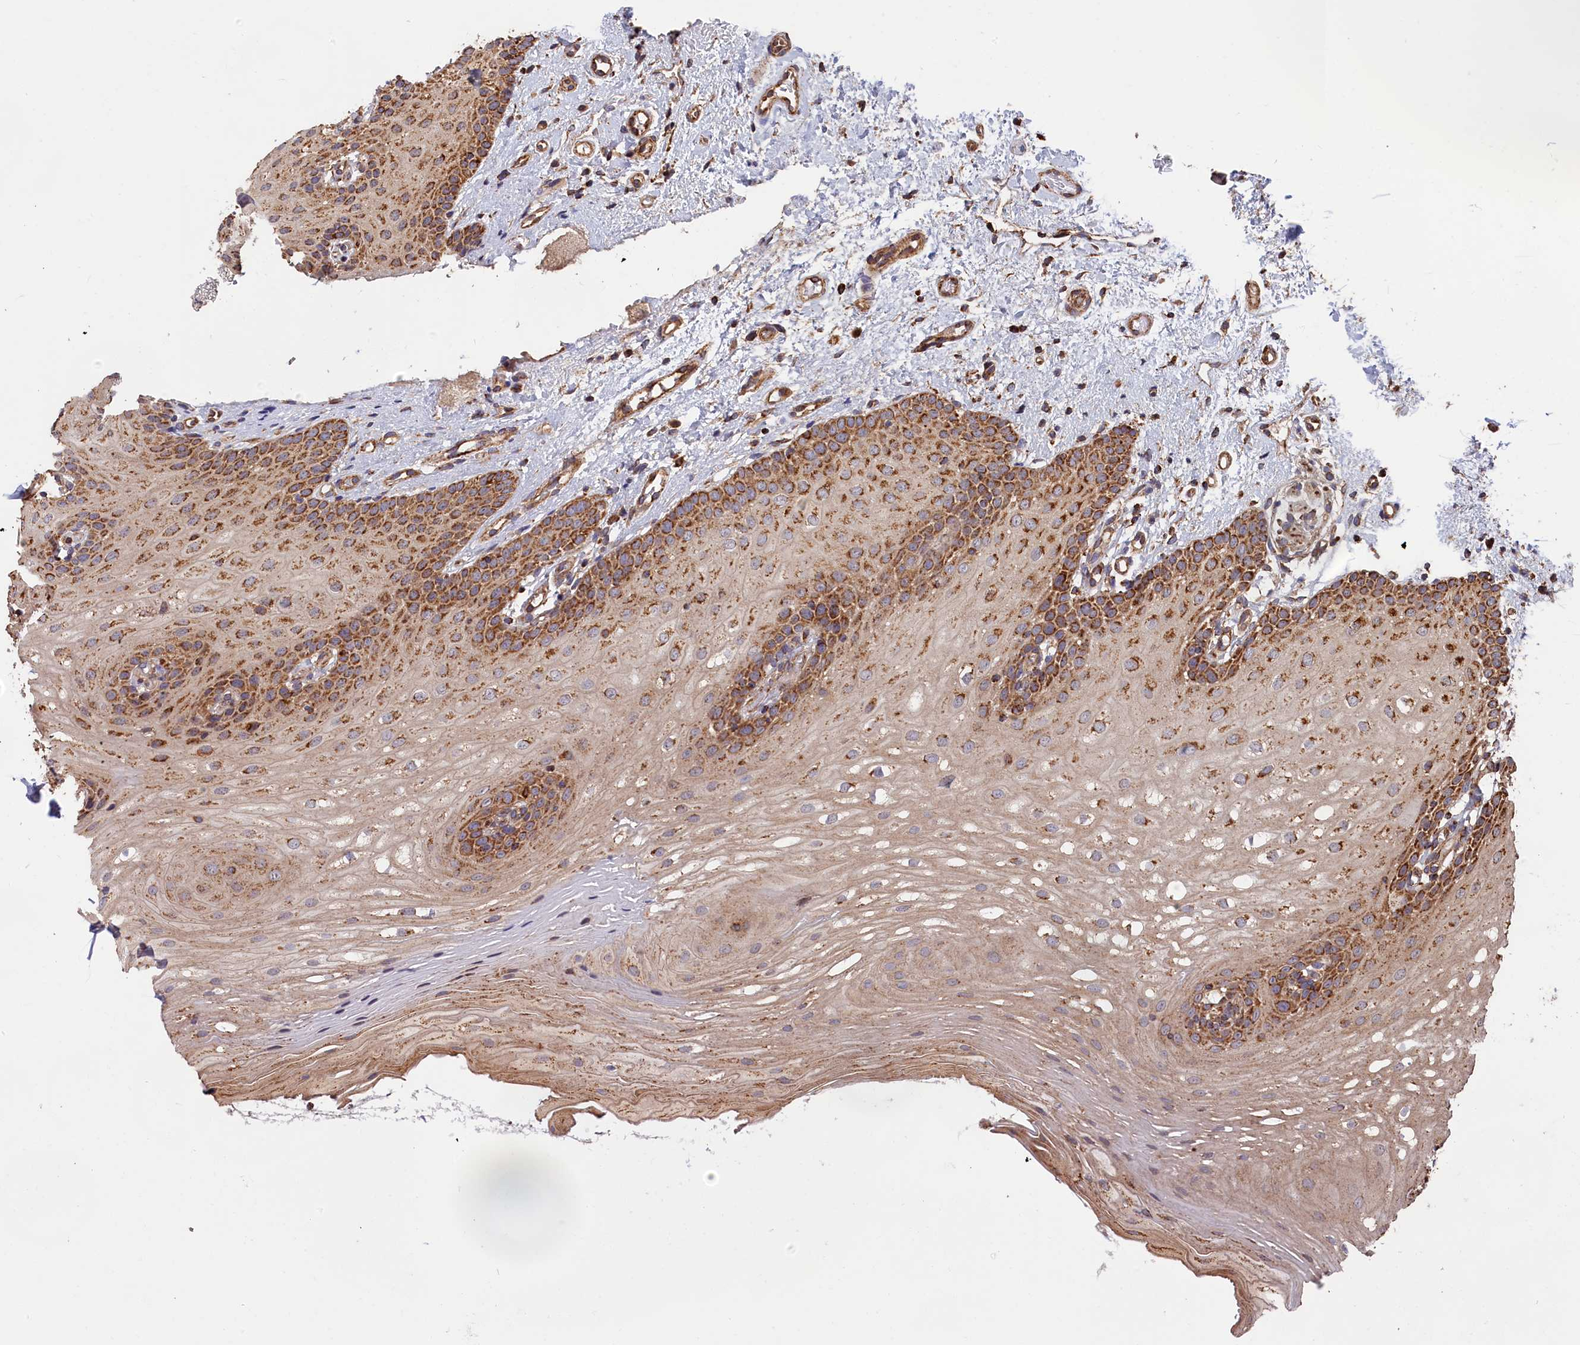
{"staining": {"intensity": "moderate", "quantity": ">75%", "location": "cytoplasmic/membranous"}, "tissue": "oral mucosa", "cell_type": "Squamous epithelial cells", "image_type": "normal", "snomed": [{"axis": "morphology", "description": "Normal tissue, NOS"}, {"axis": "topography", "description": "Oral tissue"}], "caption": "Normal oral mucosa was stained to show a protein in brown. There is medium levels of moderate cytoplasmic/membranous expression in about >75% of squamous epithelial cells.", "gene": "MACROD1", "patient": {"sex": "female", "age": 54}}